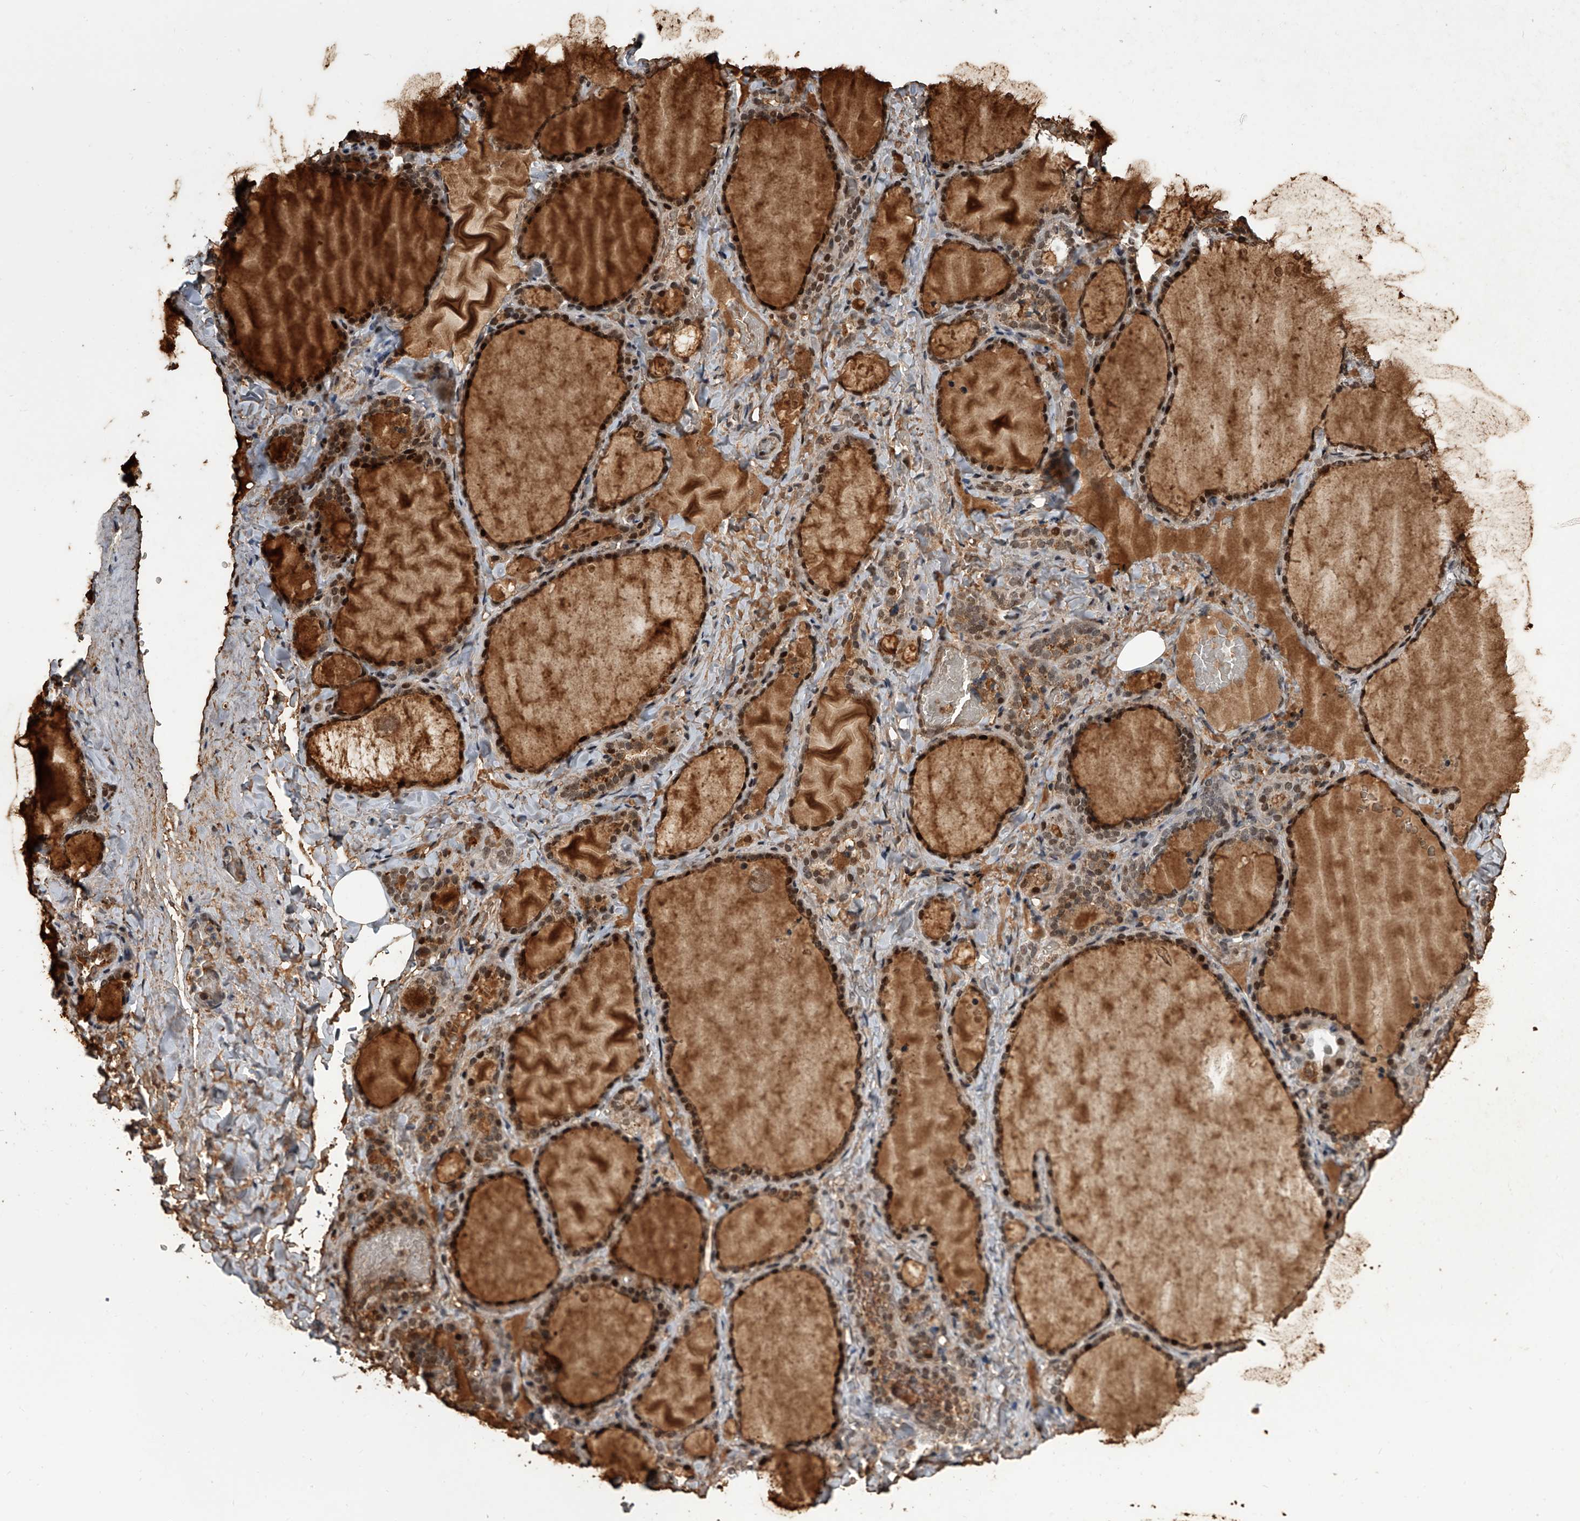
{"staining": {"intensity": "strong", "quantity": ">75%", "location": "cytoplasmic/membranous,nuclear"}, "tissue": "thyroid gland", "cell_type": "Glandular cells", "image_type": "normal", "snomed": [{"axis": "morphology", "description": "Normal tissue, NOS"}, {"axis": "topography", "description": "Thyroid gland"}], "caption": "Immunohistochemical staining of benign thyroid gland exhibits >75% levels of strong cytoplasmic/membranous,nuclear protein positivity in approximately >75% of glandular cells. (DAB IHC with brightfield microscopy, high magnification).", "gene": "ZNF426", "patient": {"sex": "female", "age": 22}}